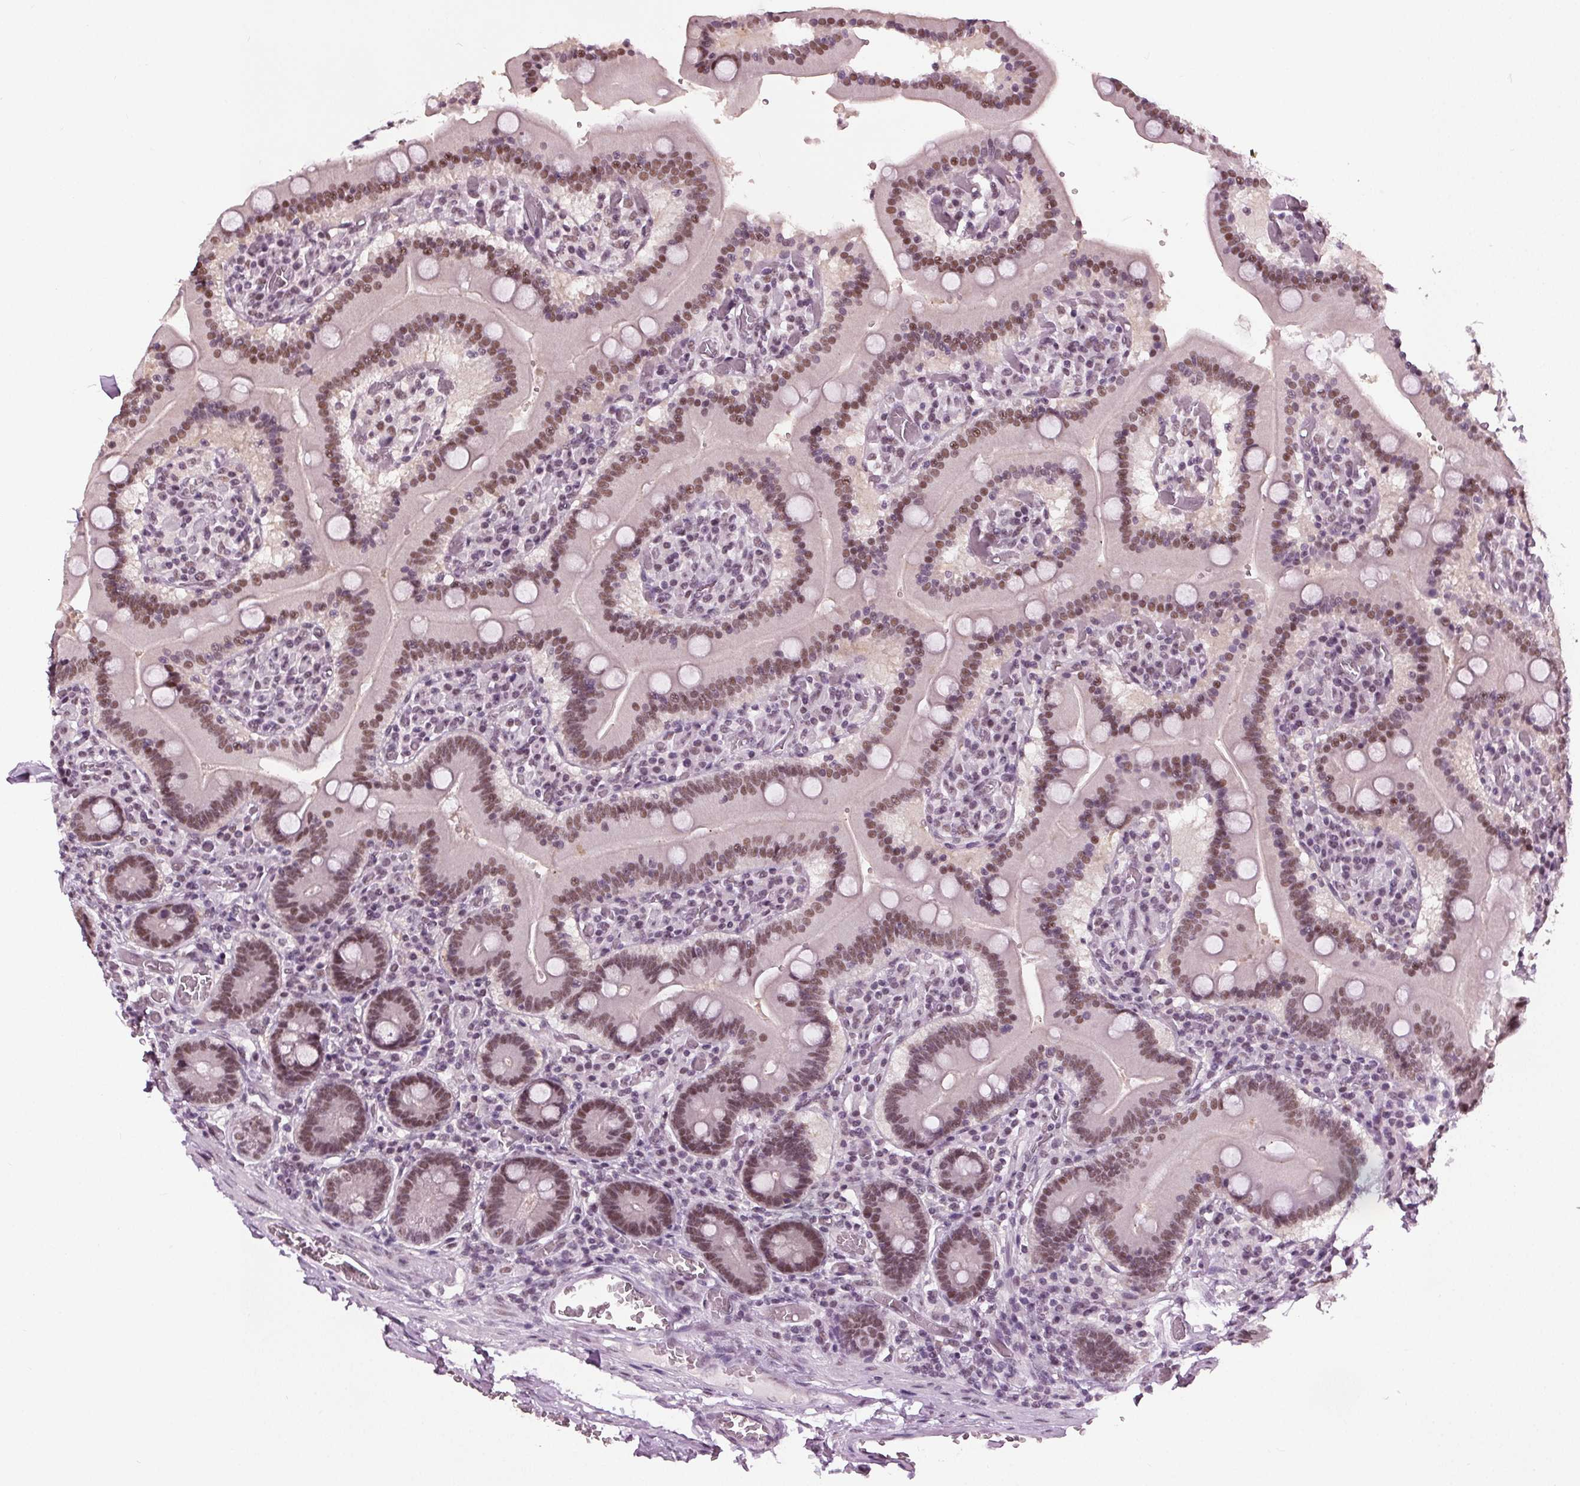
{"staining": {"intensity": "moderate", "quantity": ">75%", "location": "nuclear"}, "tissue": "duodenum", "cell_type": "Glandular cells", "image_type": "normal", "snomed": [{"axis": "morphology", "description": "Normal tissue, NOS"}, {"axis": "topography", "description": "Duodenum"}], "caption": "This image reveals benign duodenum stained with immunohistochemistry to label a protein in brown. The nuclear of glandular cells show moderate positivity for the protein. Nuclei are counter-stained blue.", "gene": "IWS1", "patient": {"sex": "female", "age": 62}}